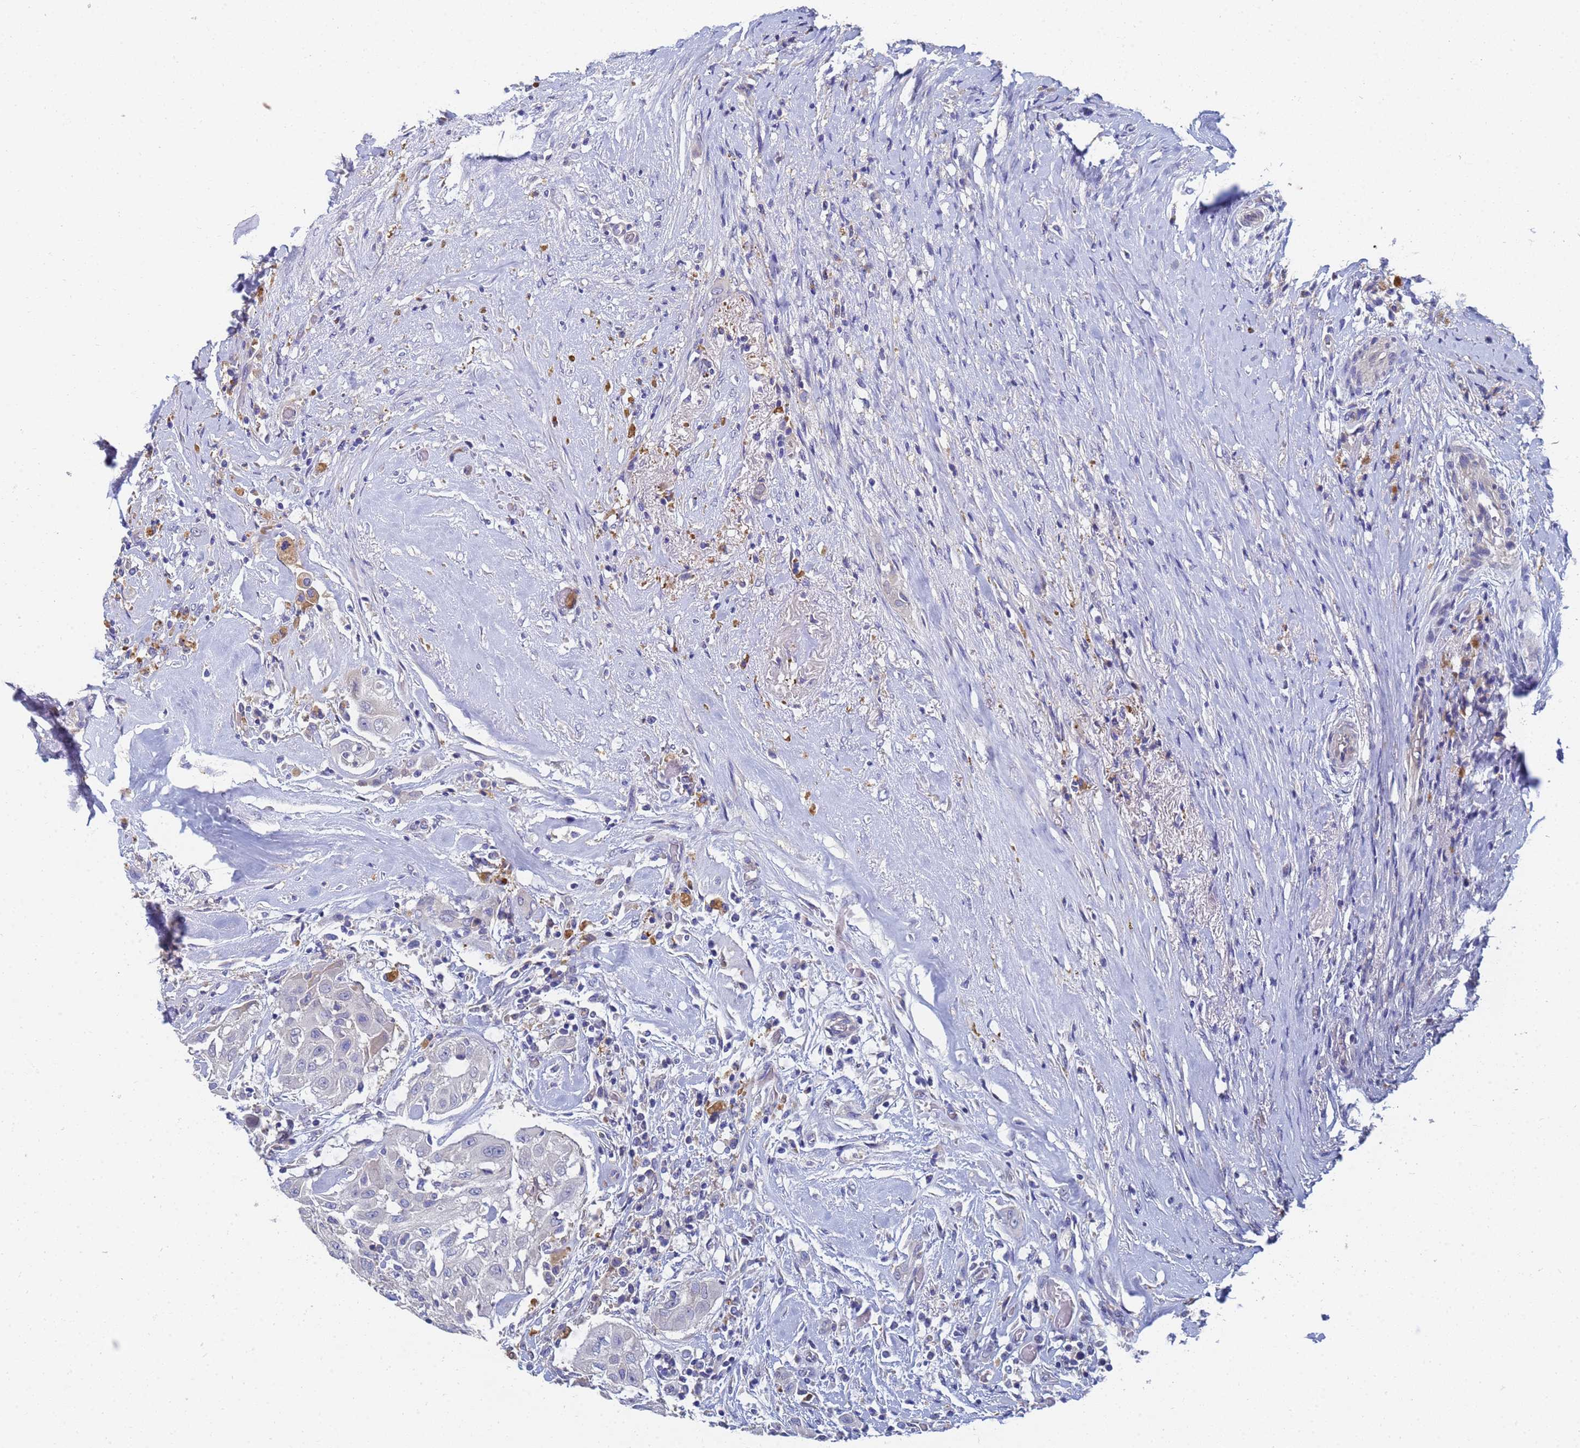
{"staining": {"intensity": "negative", "quantity": "none", "location": "none"}, "tissue": "thyroid cancer", "cell_type": "Tumor cells", "image_type": "cancer", "snomed": [{"axis": "morphology", "description": "Papillary adenocarcinoma, NOS"}, {"axis": "topography", "description": "Thyroid gland"}], "caption": "IHC of human thyroid cancer (papillary adenocarcinoma) shows no positivity in tumor cells.", "gene": "LBX2", "patient": {"sex": "female", "age": 59}}